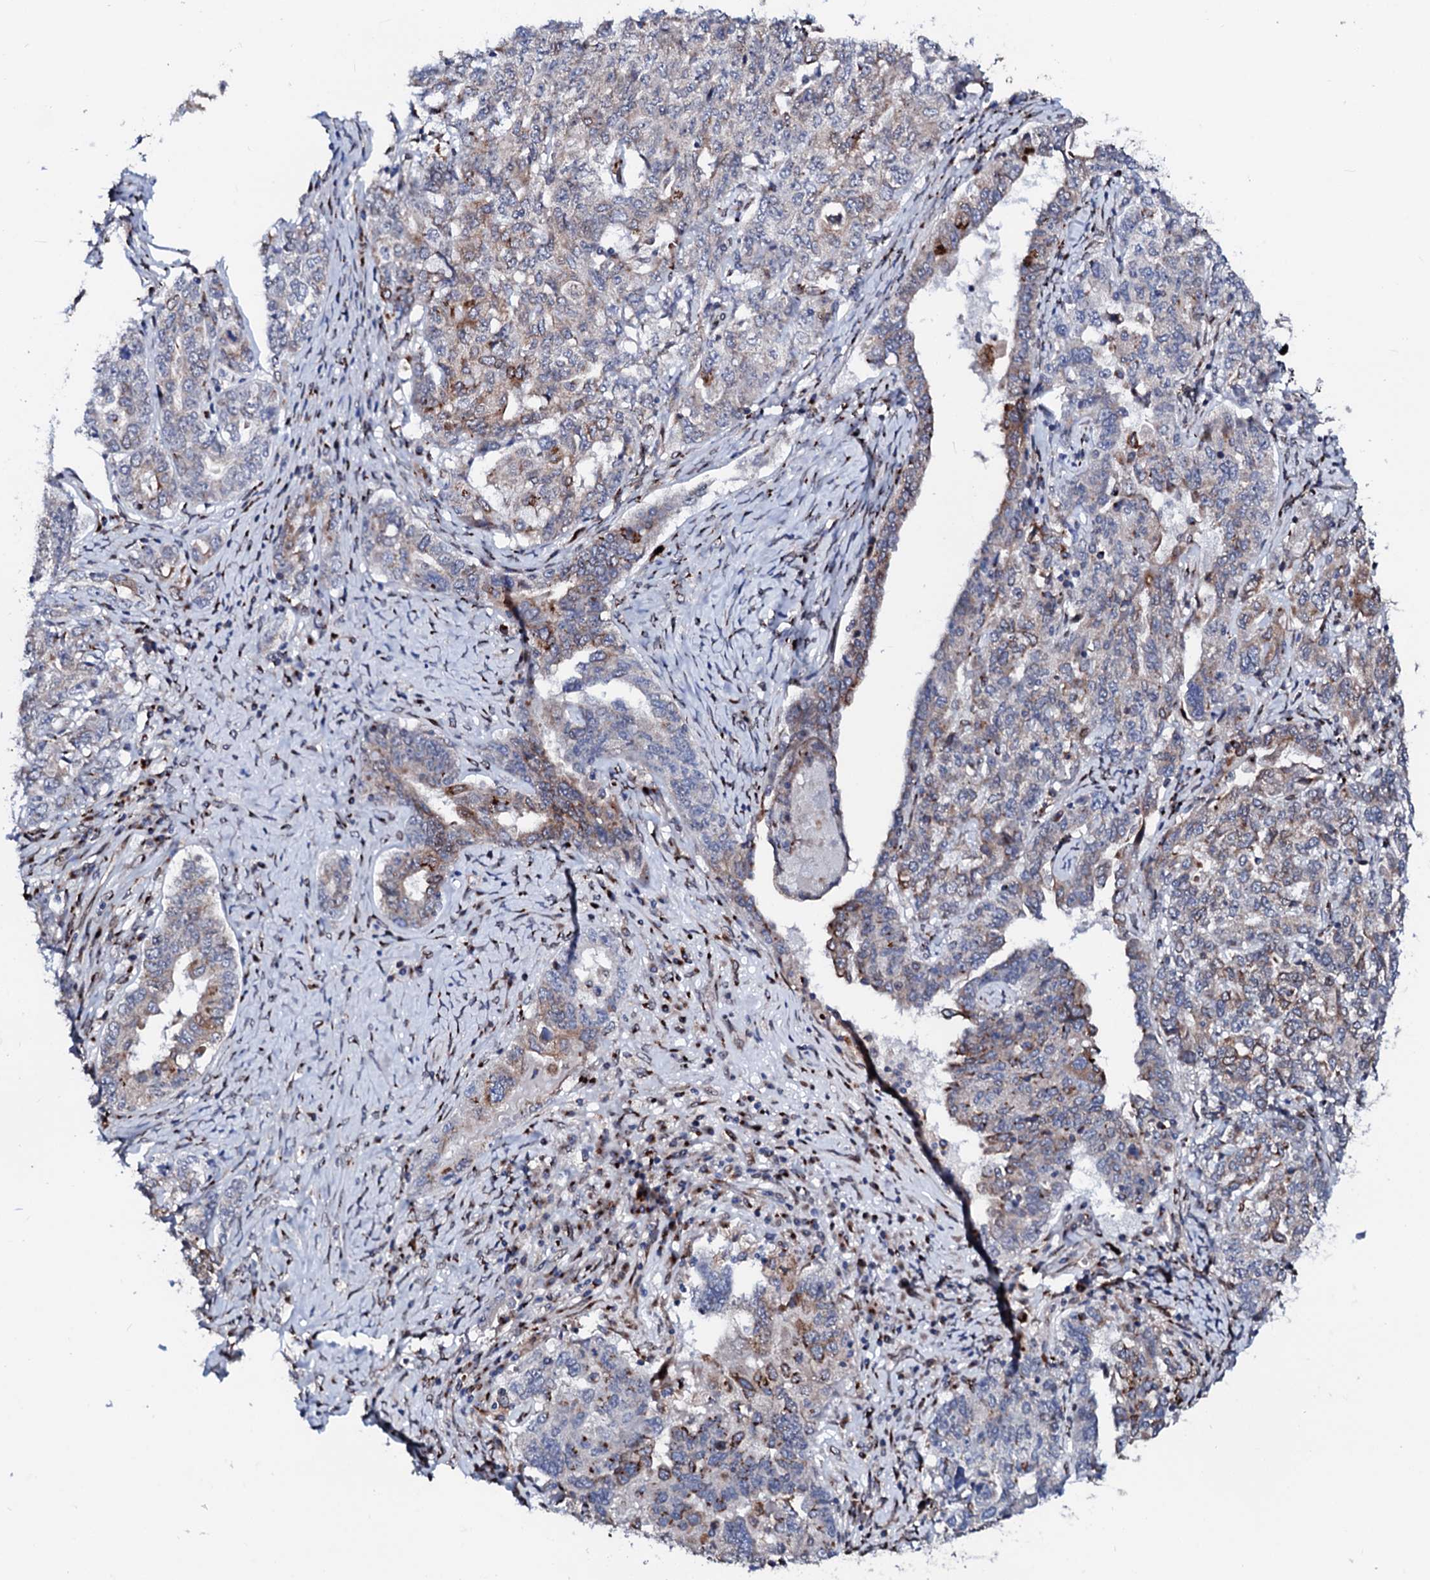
{"staining": {"intensity": "weak", "quantity": "25%-75%", "location": "cytoplasmic/membranous"}, "tissue": "ovarian cancer", "cell_type": "Tumor cells", "image_type": "cancer", "snomed": [{"axis": "morphology", "description": "Carcinoma, endometroid"}, {"axis": "topography", "description": "Ovary"}], "caption": "A brown stain shows weak cytoplasmic/membranous staining of a protein in human endometroid carcinoma (ovarian) tumor cells.", "gene": "TMCO3", "patient": {"sex": "female", "age": 62}}